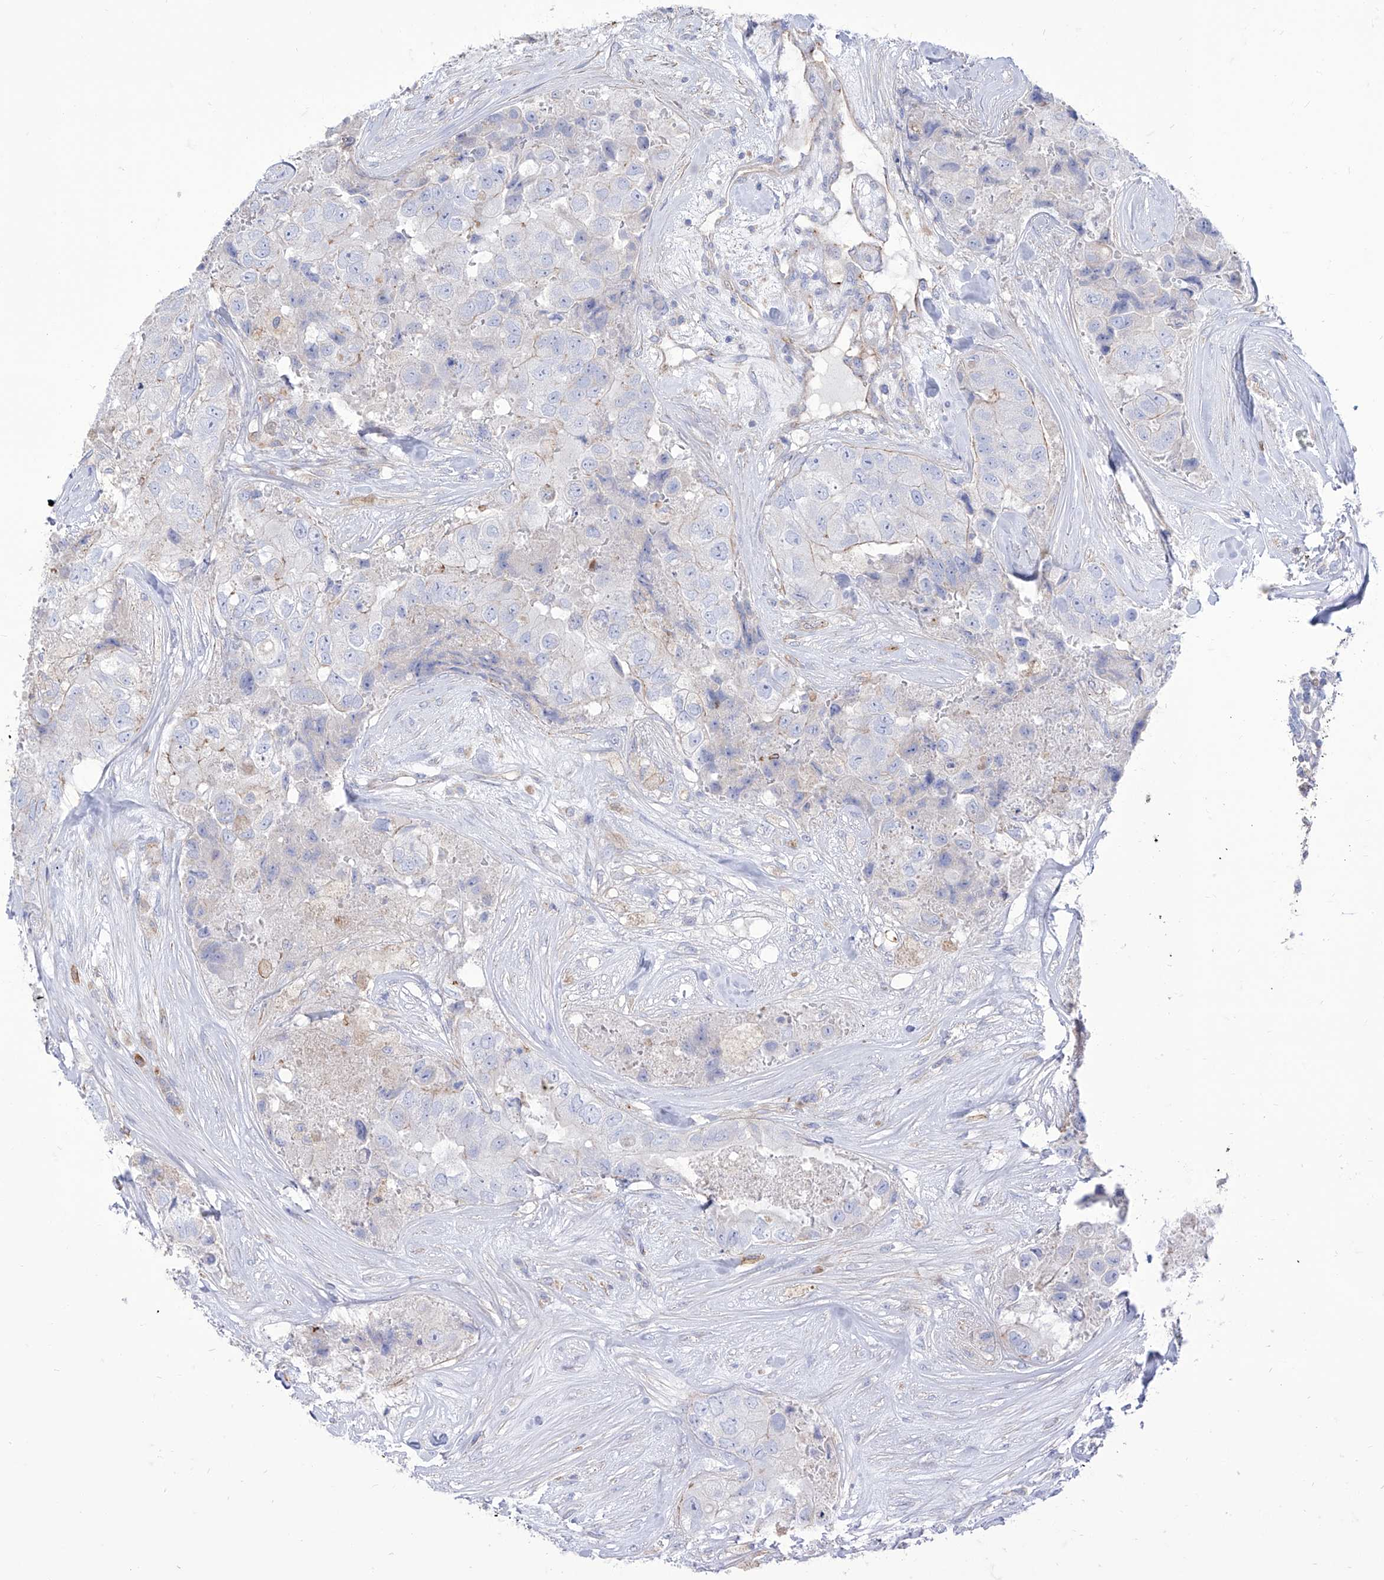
{"staining": {"intensity": "negative", "quantity": "none", "location": "none"}, "tissue": "breast cancer", "cell_type": "Tumor cells", "image_type": "cancer", "snomed": [{"axis": "morphology", "description": "Duct carcinoma"}, {"axis": "topography", "description": "Breast"}], "caption": "The histopathology image shows no staining of tumor cells in breast infiltrating ductal carcinoma.", "gene": "C1orf74", "patient": {"sex": "female", "age": 62}}